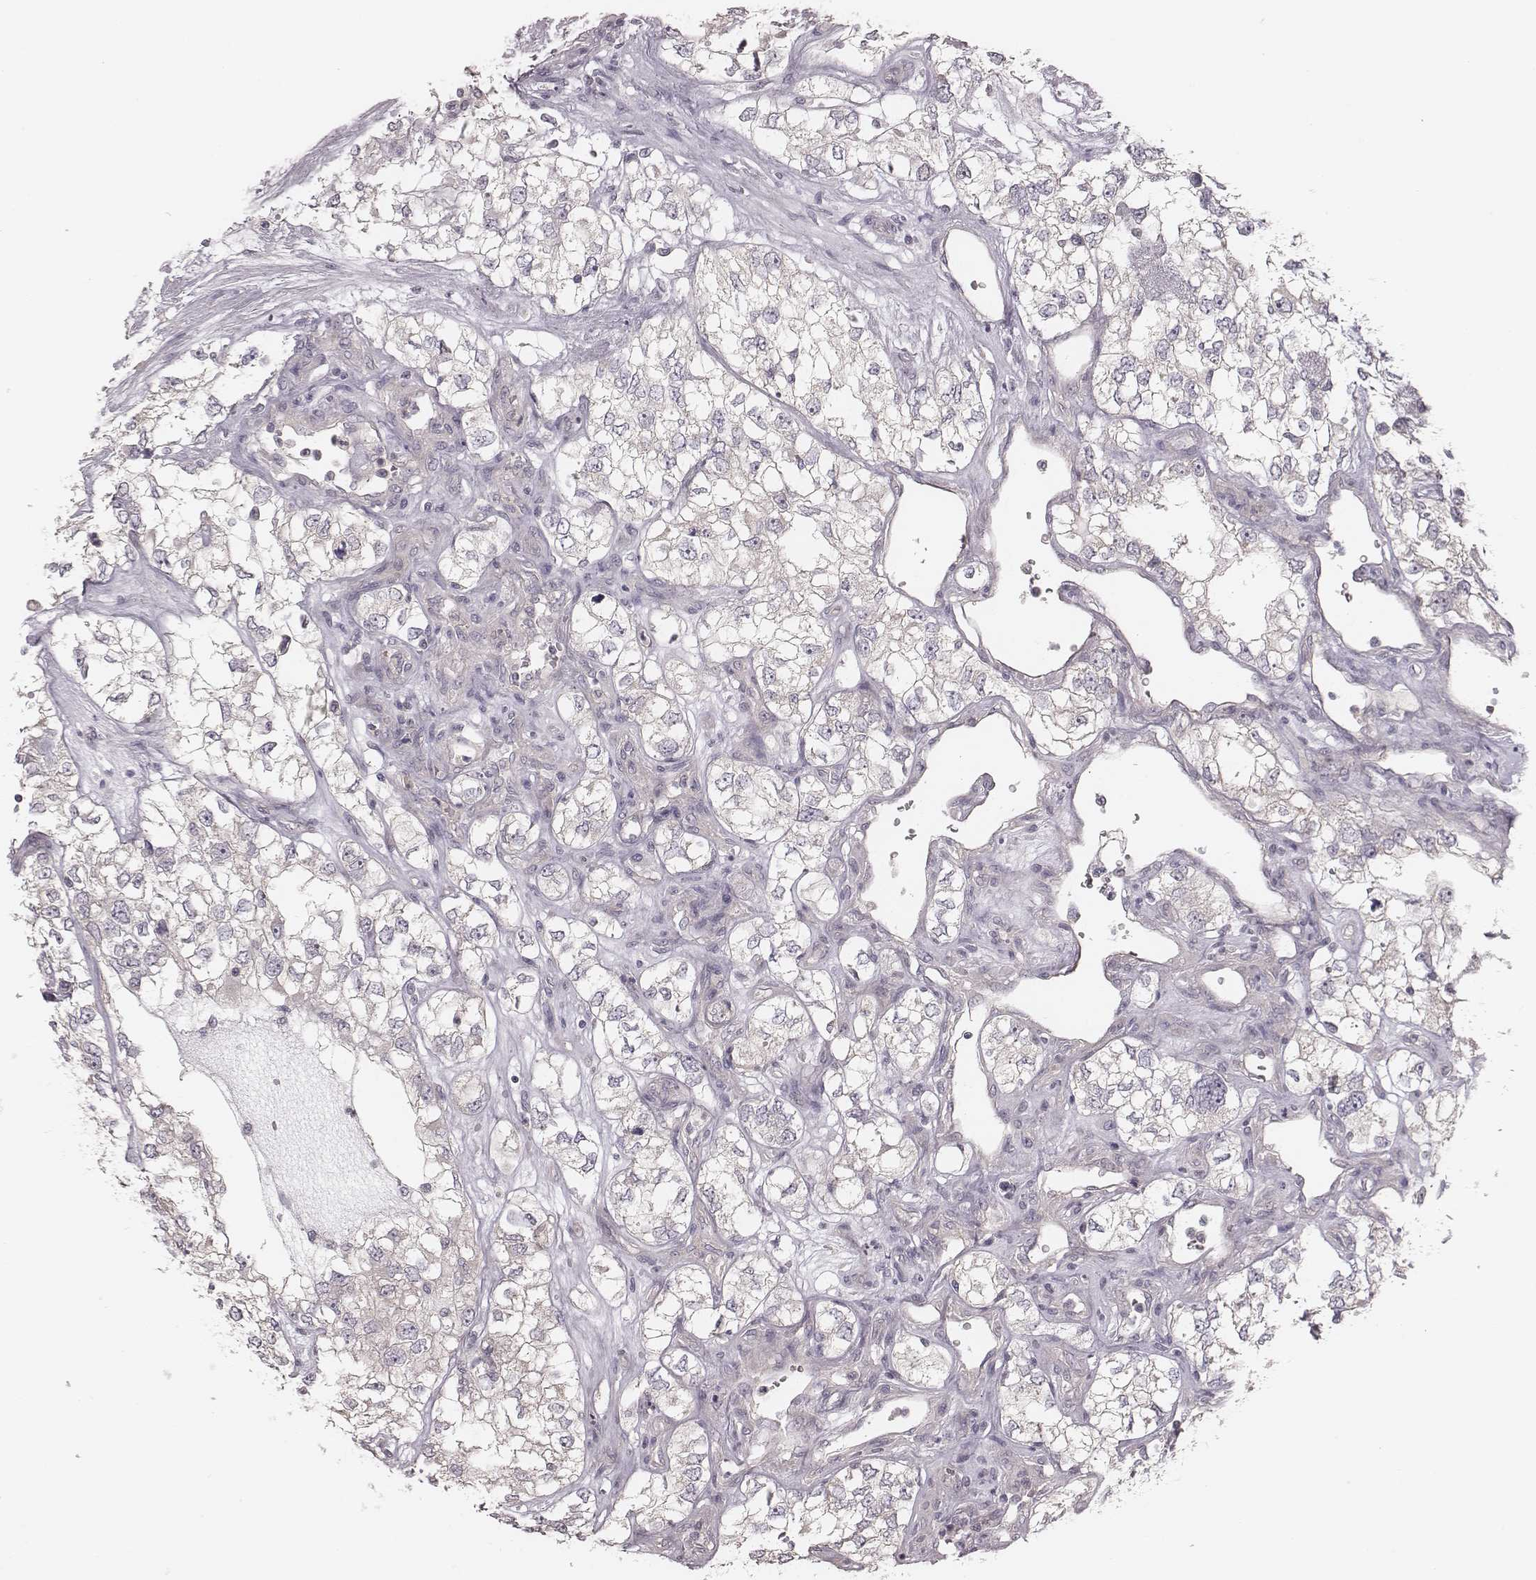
{"staining": {"intensity": "negative", "quantity": "none", "location": "none"}, "tissue": "renal cancer", "cell_type": "Tumor cells", "image_type": "cancer", "snomed": [{"axis": "morphology", "description": "Adenocarcinoma, NOS"}, {"axis": "topography", "description": "Kidney"}], "caption": "Immunohistochemistry photomicrograph of neoplastic tissue: adenocarcinoma (renal) stained with DAB (3,3'-diaminobenzidine) reveals no significant protein positivity in tumor cells. (Brightfield microscopy of DAB (3,3'-diaminobenzidine) IHC at high magnification).", "gene": "TDRD5", "patient": {"sex": "female", "age": 59}}